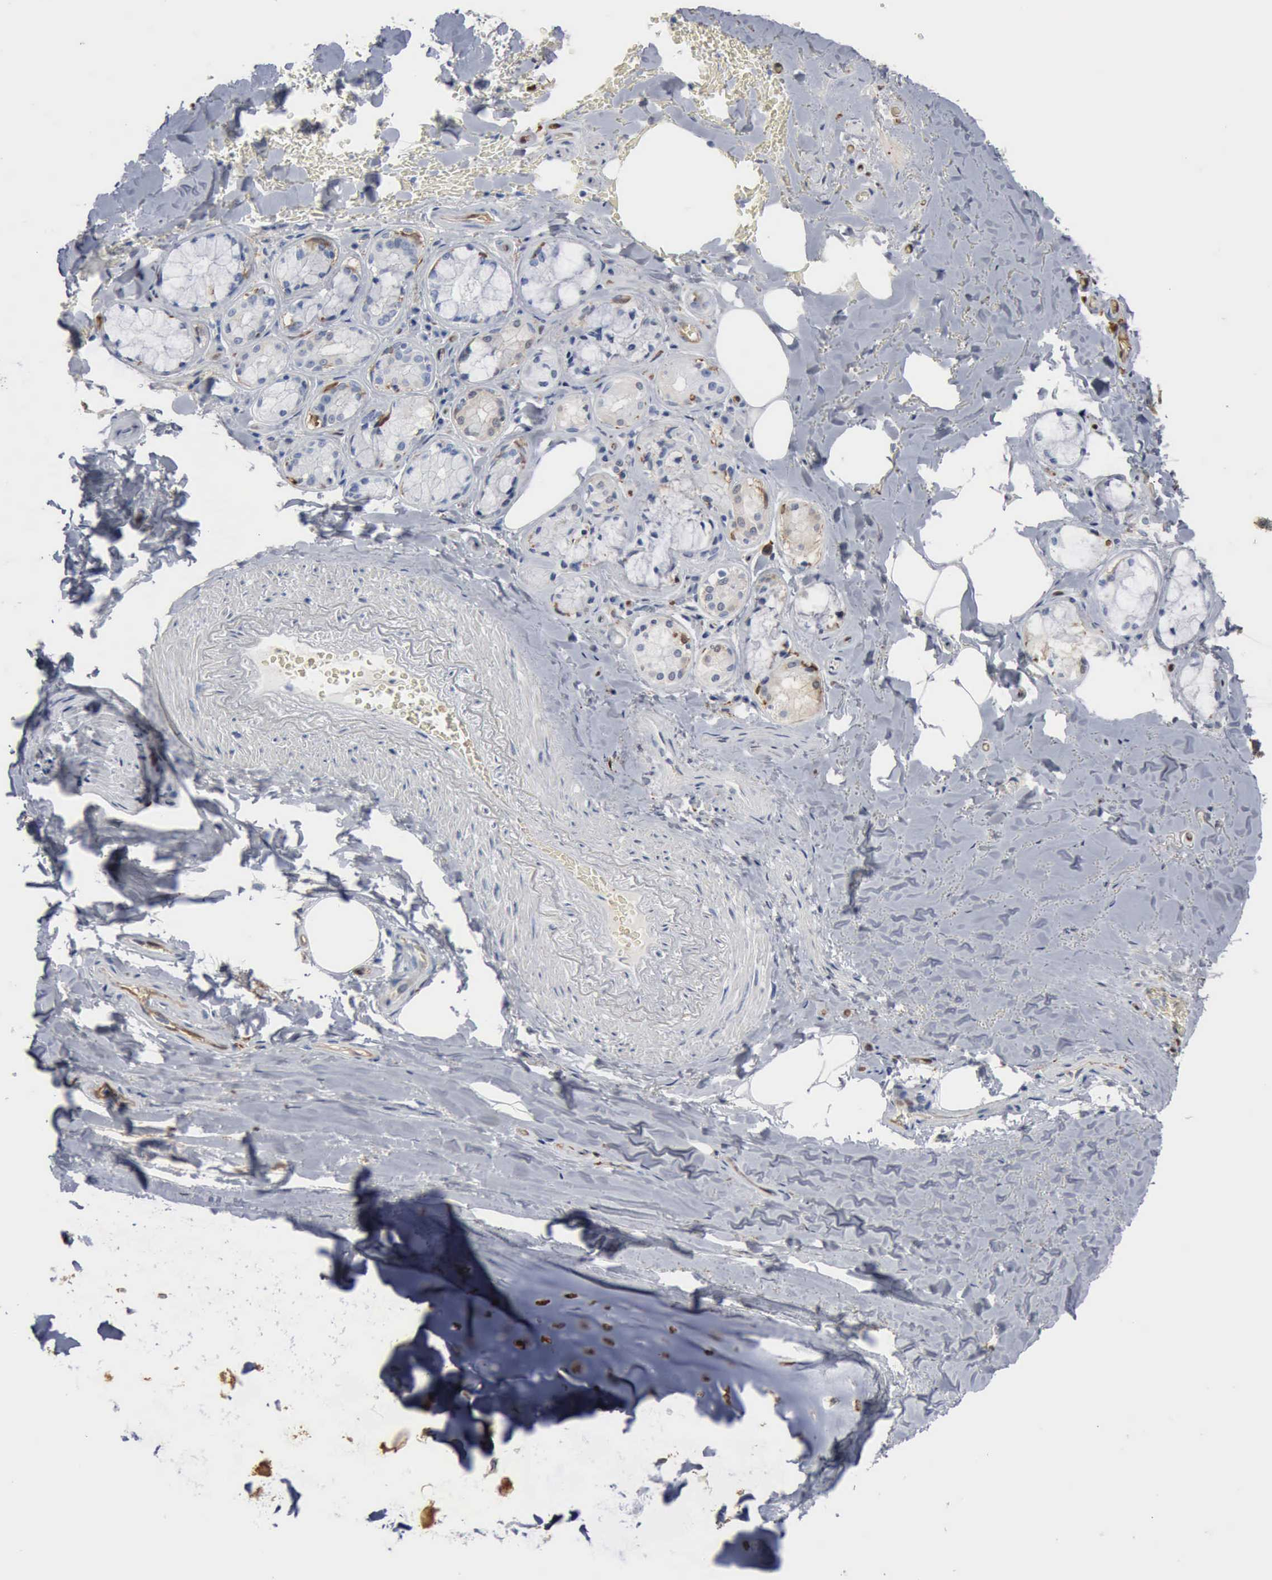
{"staining": {"intensity": "weak", "quantity": "25%-75%", "location": "cytoplasmic/membranous"}, "tissue": "bronchus", "cell_type": "Respiratory epithelial cells", "image_type": "normal", "snomed": [{"axis": "morphology", "description": "Normal tissue, NOS"}, {"axis": "topography", "description": "Cartilage tissue"}, {"axis": "topography", "description": "Lung"}], "caption": "Protein staining of unremarkable bronchus reveals weak cytoplasmic/membranous staining in approximately 25%-75% of respiratory epithelial cells. Immunohistochemistry stains the protein in brown and the nuclei are stained blue.", "gene": "FSCN1", "patient": {"sex": "male", "age": 65}}